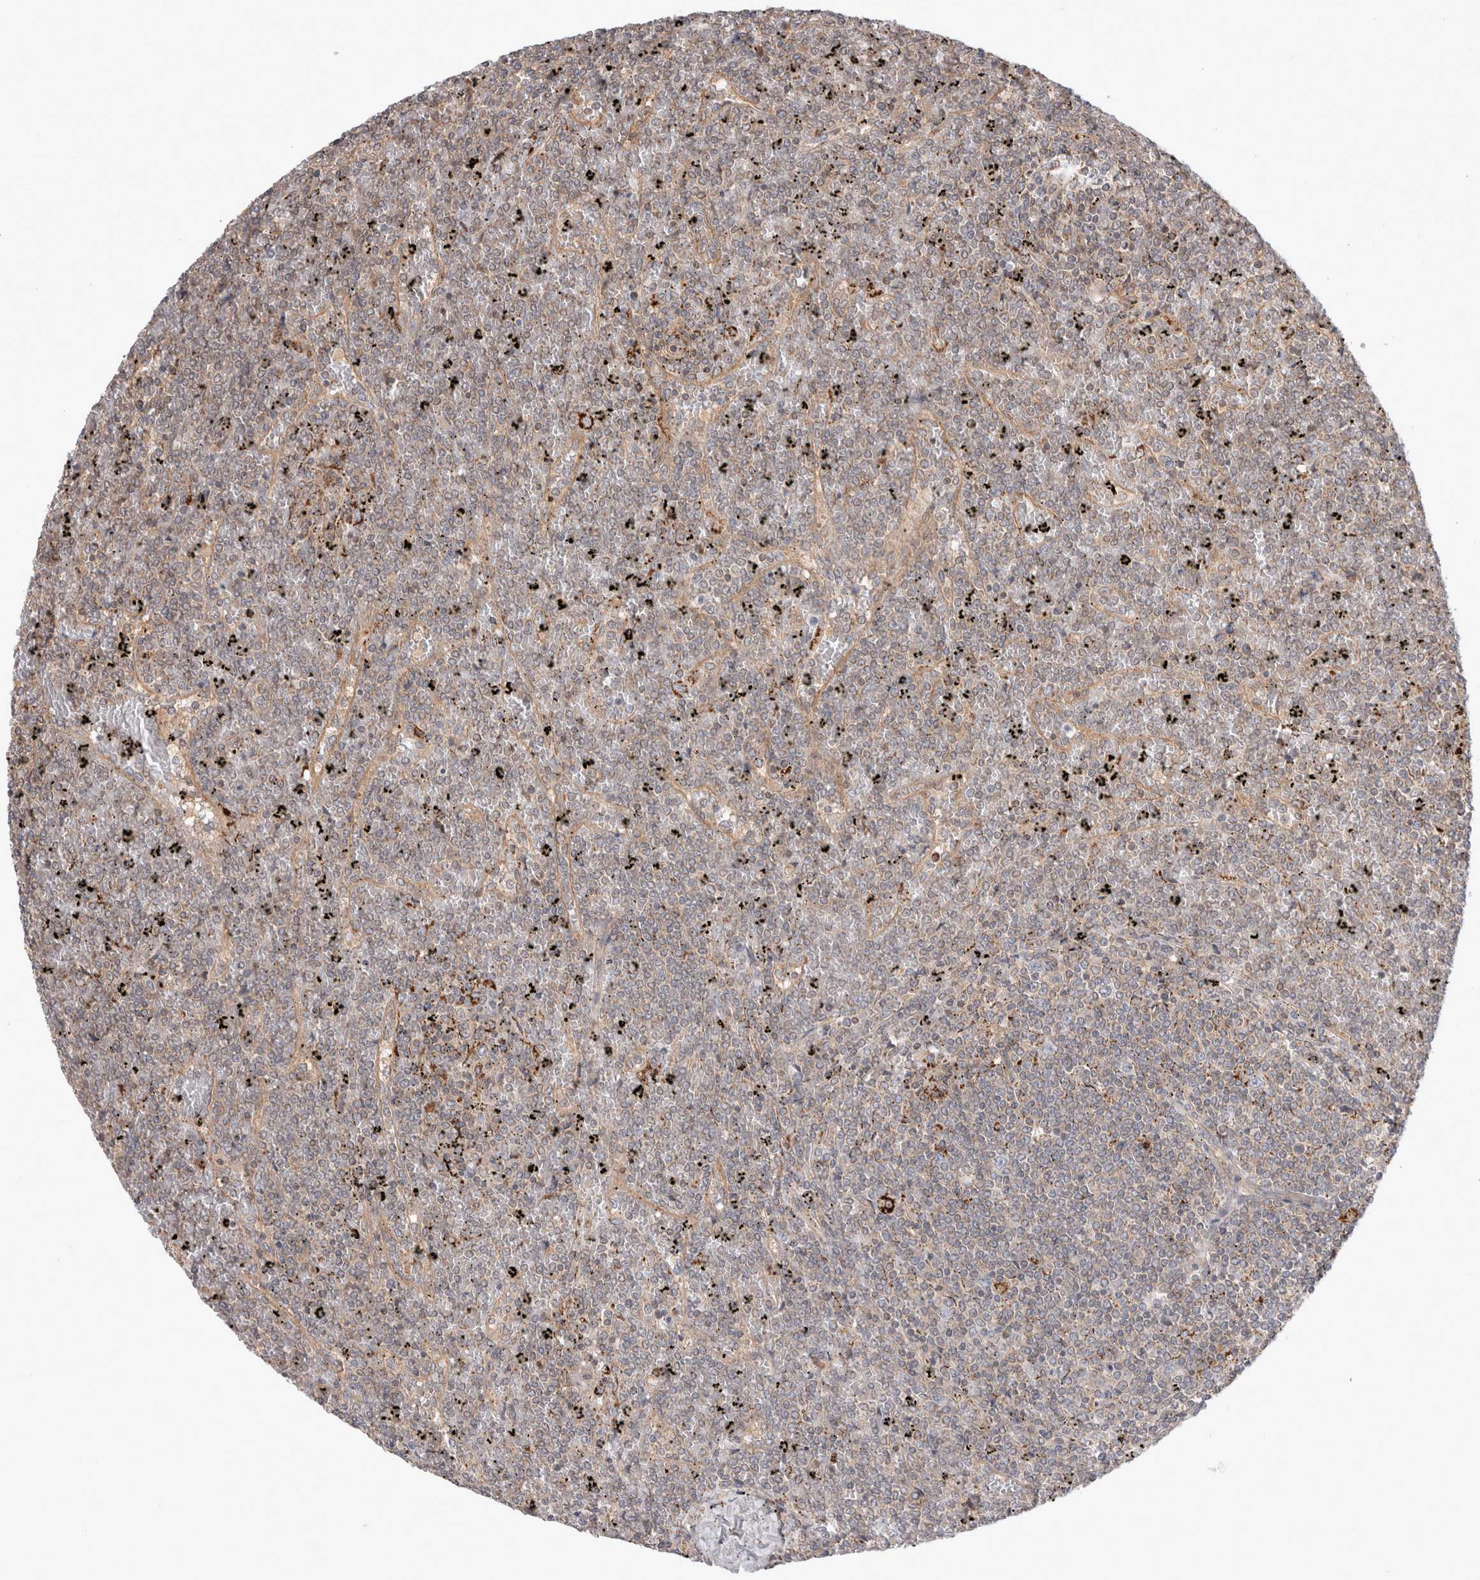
{"staining": {"intensity": "negative", "quantity": "none", "location": "none"}, "tissue": "lymphoma", "cell_type": "Tumor cells", "image_type": "cancer", "snomed": [{"axis": "morphology", "description": "Malignant lymphoma, non-Hodgkin's type, Low grade"}, {"axis": "topography", "description": "Spleen"}], "caption": "Tumor cells are negative for brown protein staining in low-grade malignant lymphoma, non-Hodgkin's type.", "gene": "HROB", "patient": {"sex": "female", "age": 19}}